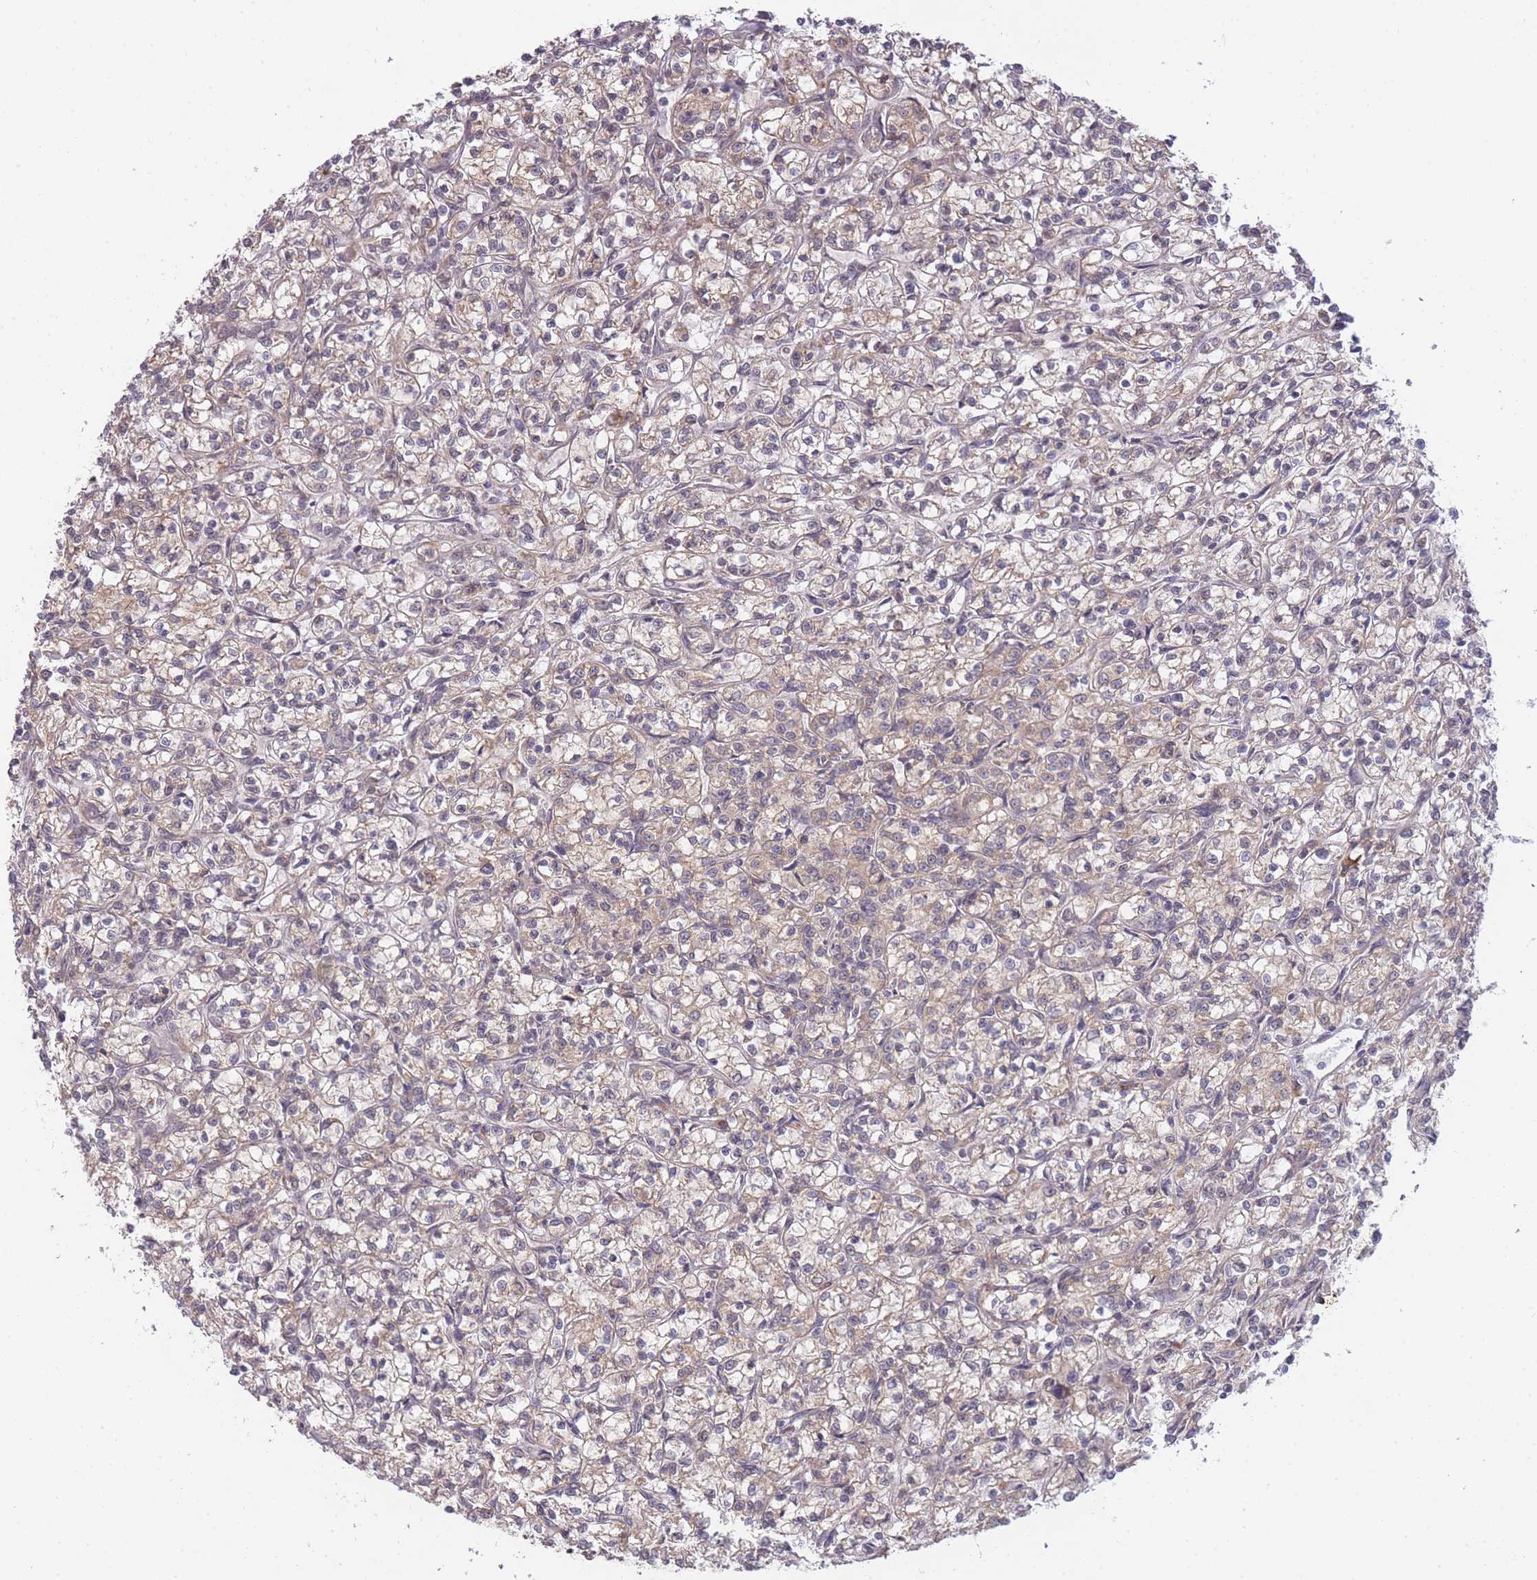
{"staining": {"intensity": "weak", "quantity": "<25%", "location": "nuclear"}, "tissue": "renal cancer", "cell_type": "Tumor cells", "image_type": "cancer", "snomed": [{"axis": "morphology", "description": "Adenocarcinoma, NOS"}, {"axis": "topography", "description": "Kidney"}], "caption": "A histopathology image of renal cancer (adenocarcinoma) stained for a protein demonstrates no brown staining in tumor cells.", "gene": "SMC6", "patient": {"sex": "female", "age": 59}}